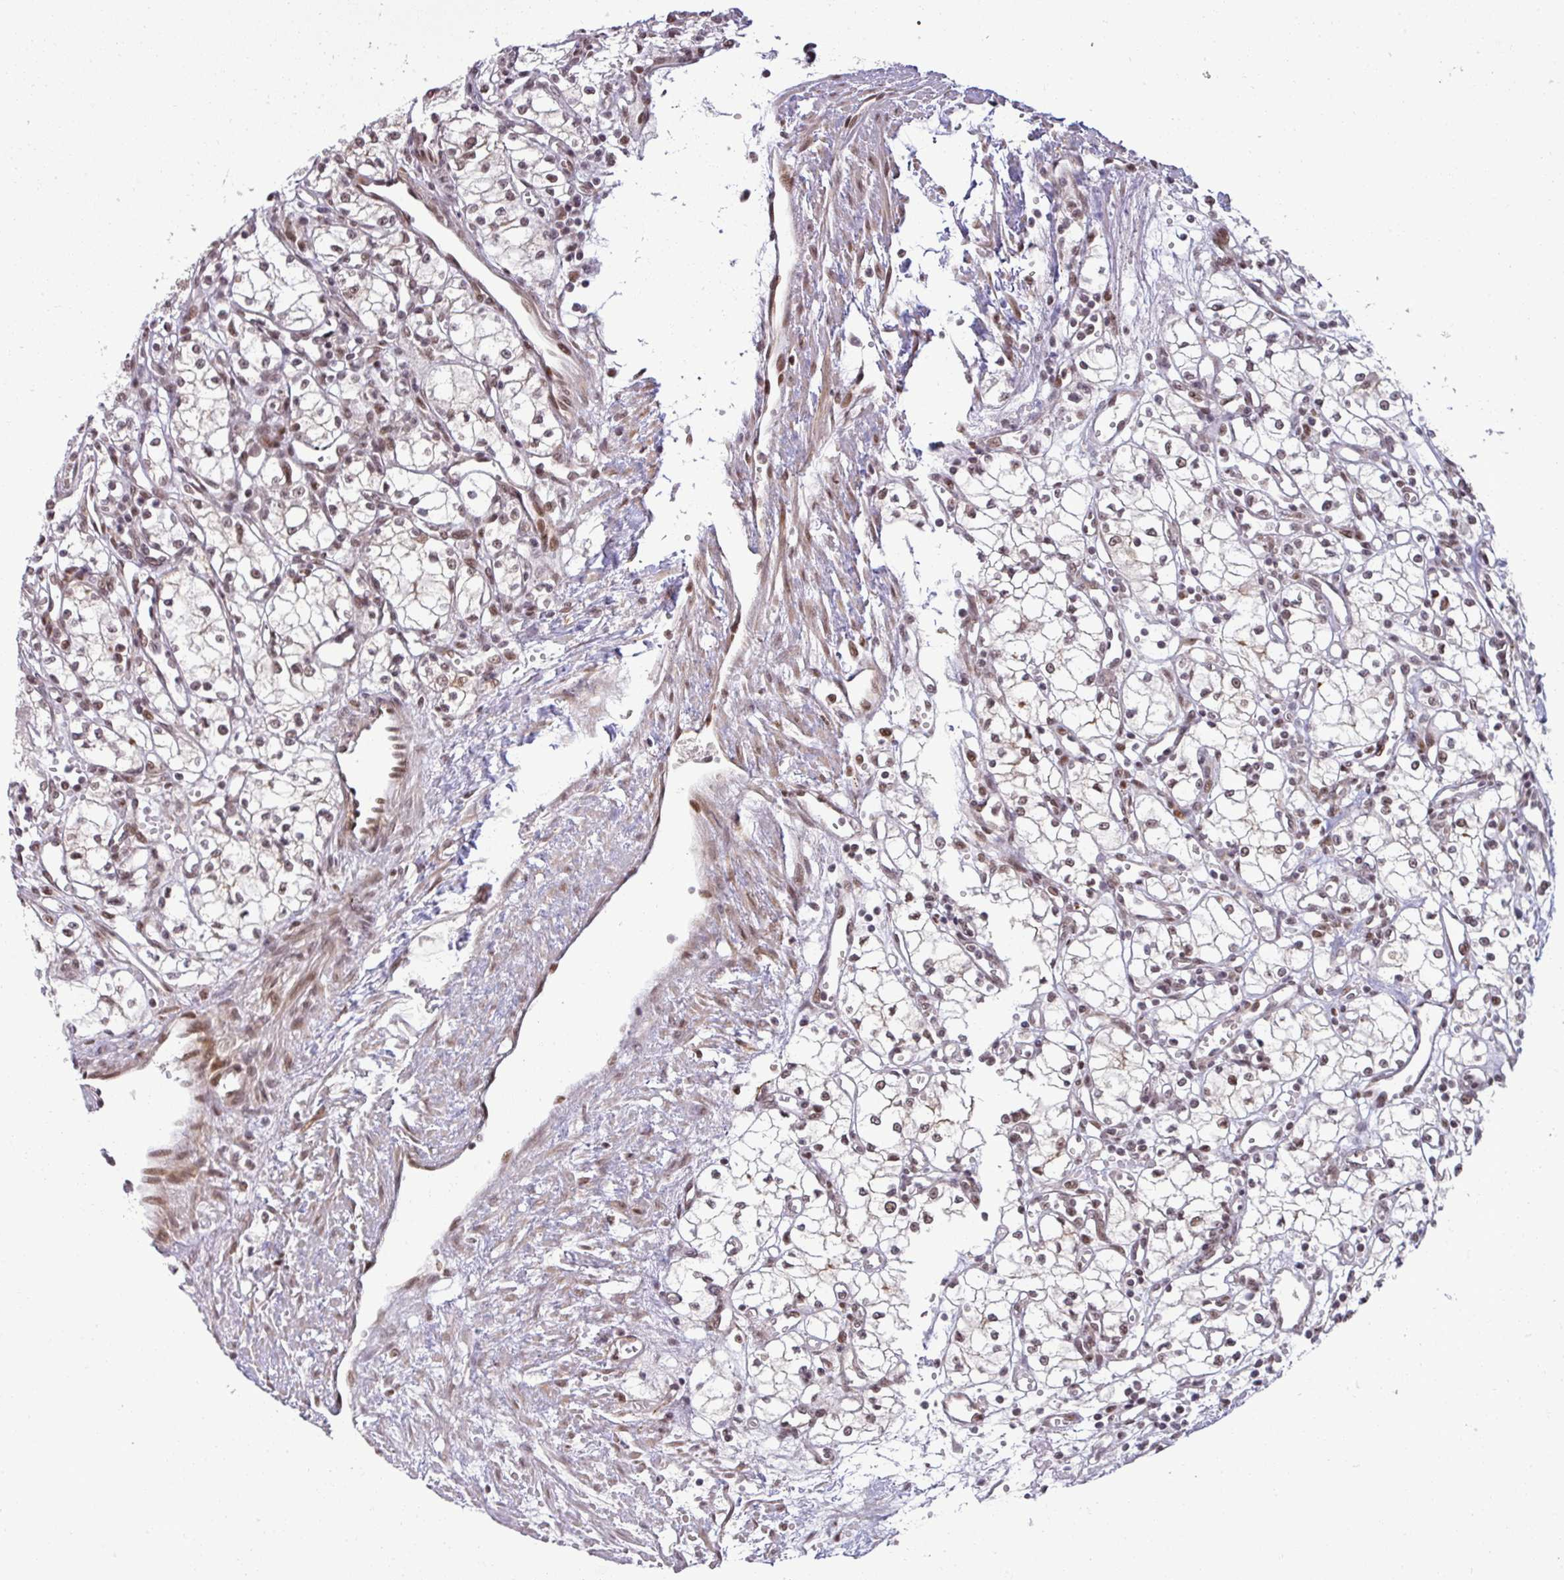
{"staining": {"intensity": "moderate", "quantity": ">75%", "location": "nuclear"}, "tissue": "renal cancer", "cell_type": "Tumor cells", "image_type": "cancer", "snomed": [{"axis": "morphology", "description": "Adenocarcinoma, NOS"}, {"axis": "topography", "description": "Kidney"}], "caption": "Renal adenocarcinoma was stained to show a protein in brown. There is medium levels of moderate nuclear expression in approximately >75% of tumor cells.", "gene": "PTPN20", "patient": {"sex": "male", "age": 59}}